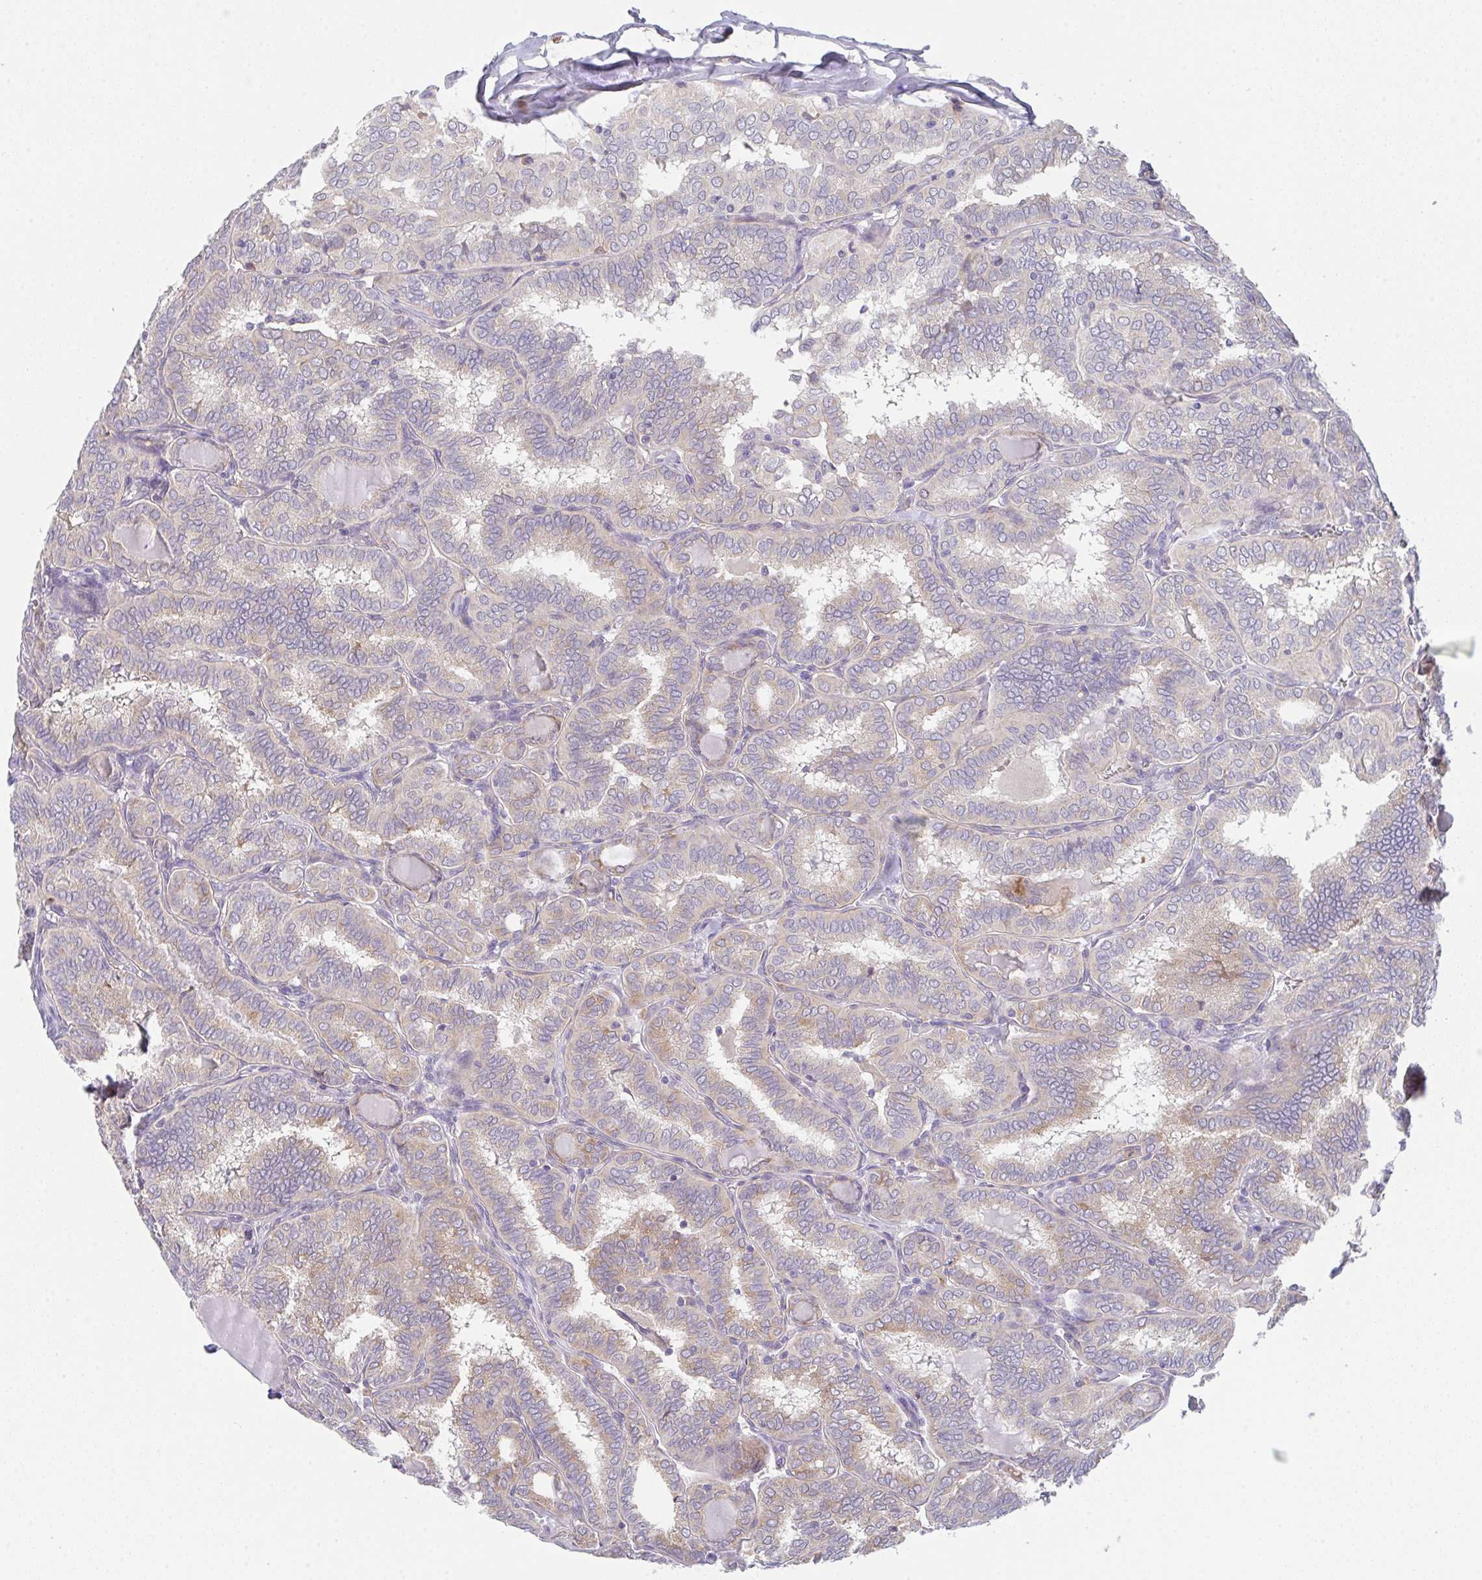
{"staining": {"intensity": "weak", "quantity": "<25%", "location": "cytoplasmic/membranous"}, "tissue": "thyroid cancer", "cell_type": "Tumor cells", "image_type": "cancer", "snomed": [{"axis": "morphology", "description": "Papillary adenocarcinoma, NOS"}, {"axis": "topography", "description": "Thyroid gland"}], "caption": "High magnification brightfield microscopy of papillary adenocarcinoma (thyroid) stained with DAB (brown) and counterstained with hematoxylin (blue): tumor cells show no significant positivity.", "gene": "TSPAN31", "patient": {"sex": "female", "age": 30}}